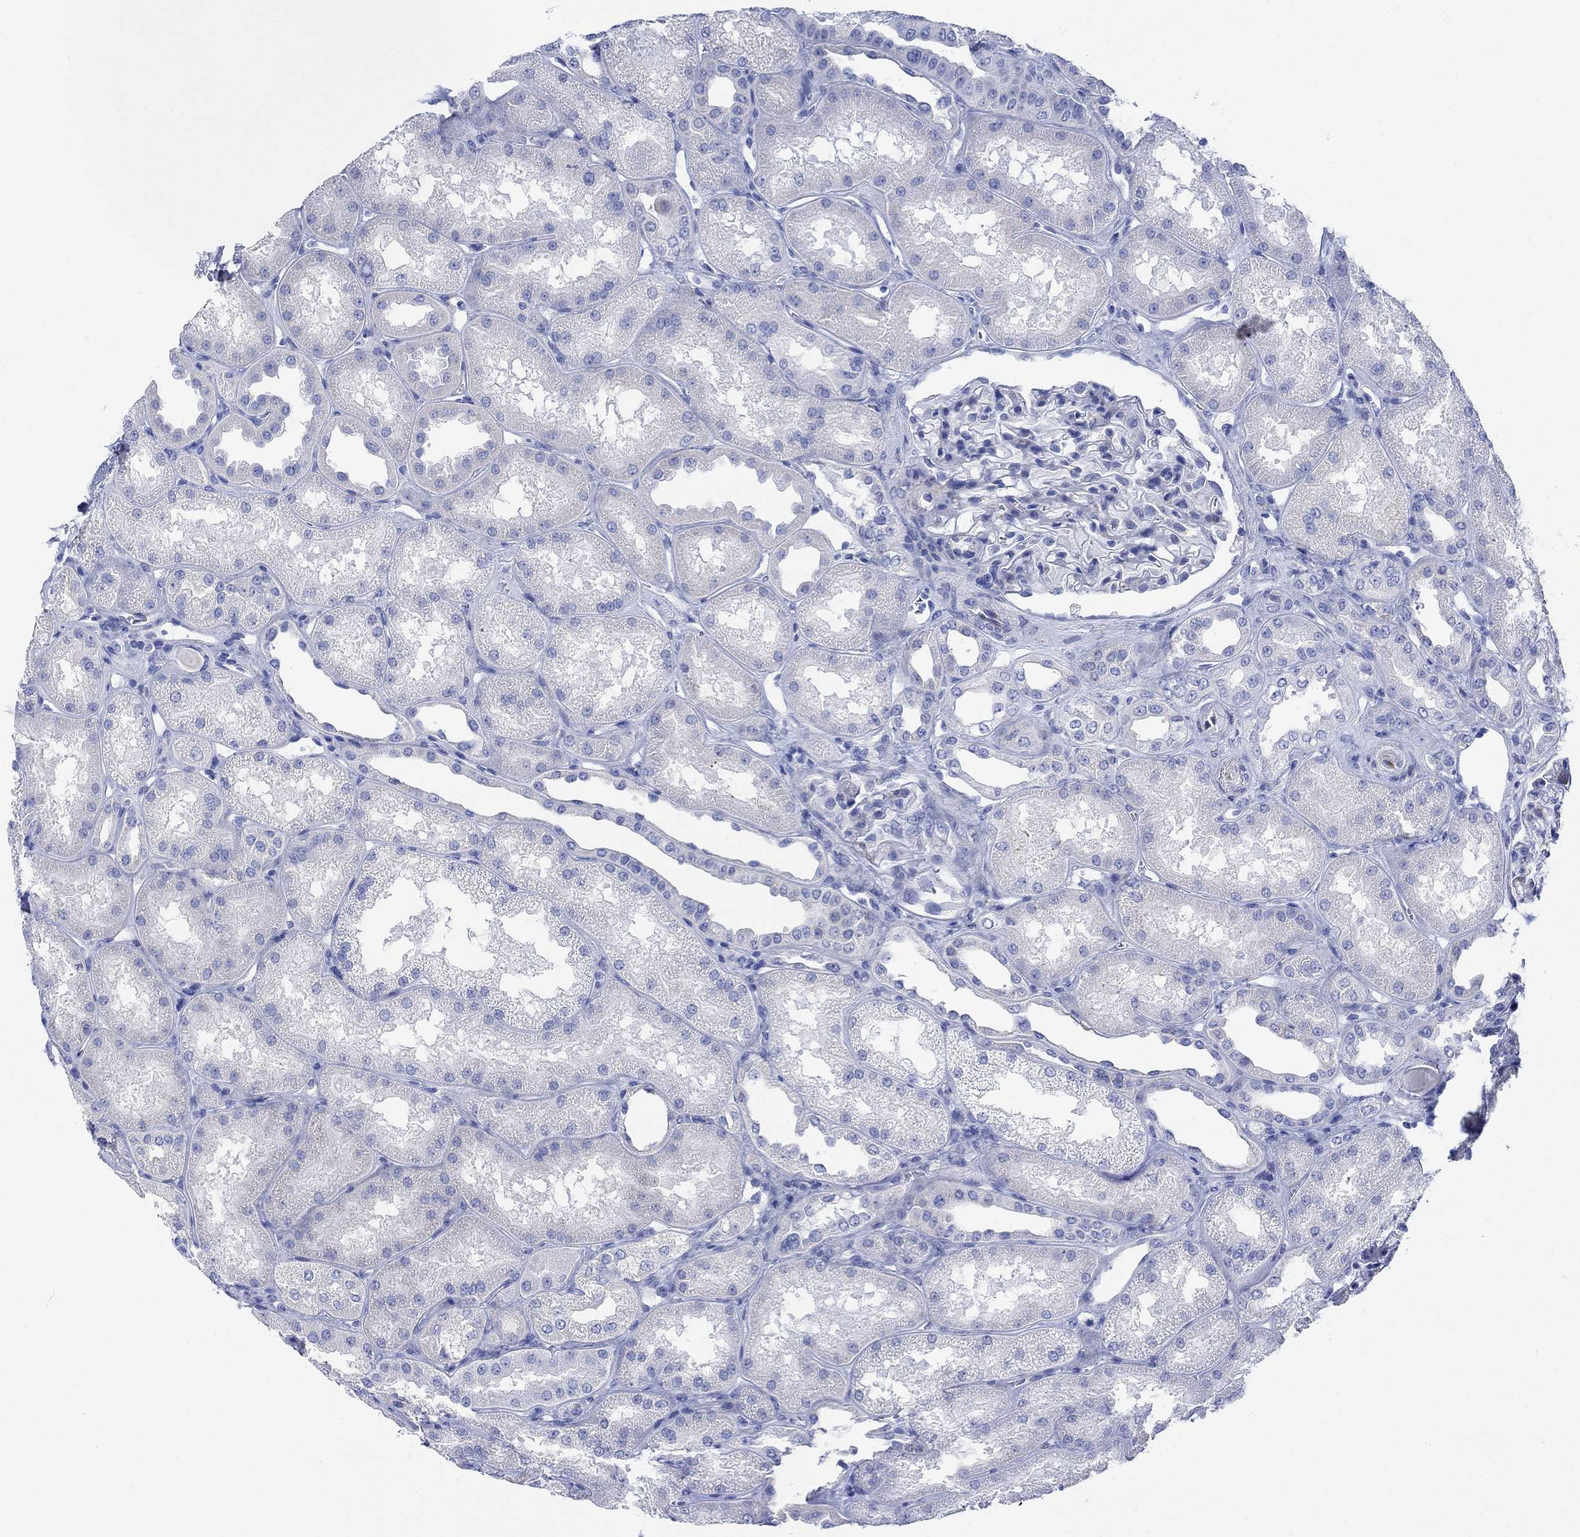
{"staining": {"intensity": "negative", "quantity": "none", "location": "none"}, "tissue": "kidney", "cell_type": "Cells in glomeruli", "image_type": "normal", "snomed": [{"axis": "morphology", "description": "Normal tissue, NOS"}, {"axis": "topography", "description": "Kidney"}], "caption": "Immunohistochemistry (IHC) photomicrograph of benign human kidney stained for a protein (brown), which demonstrates no staining in cells in glomeruli.", "gene": "MYL1", "patient": {"sex": "male", "age": 61}}